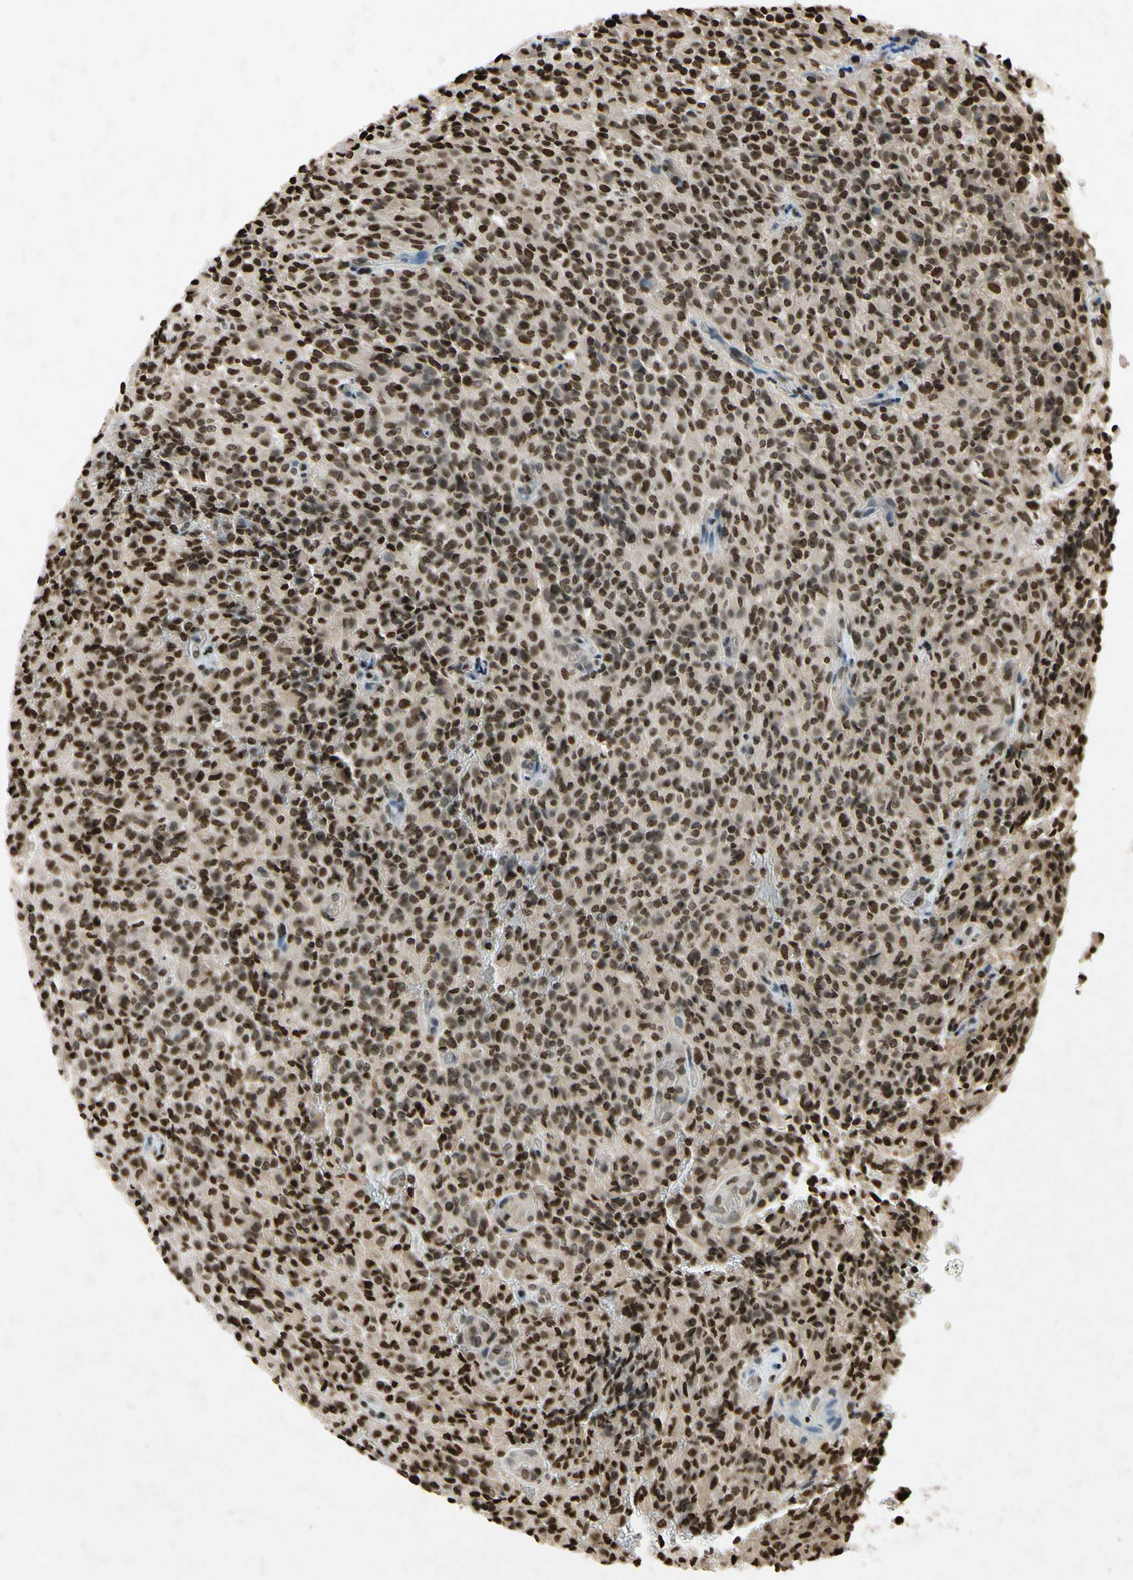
{"staining": {"intensity": "strong", "quantity": ">75%", "location": "nuclear"}, "tissue": "glioma", "cell_type": "Tumor cells", "image_type": "cancer", "snomed": [{"axis": "morphology", "description": "Glioma, malignant, High grade"}, {"axis": "topography", "description": "Brain"}], "caption": "Tumor cells exhibit strong nuclear positivity in about >75% of cells in glioma. Nuclei are stained in blue.", "gene": "HOXB3", "patient": {"sex": "male", "age": 71}}